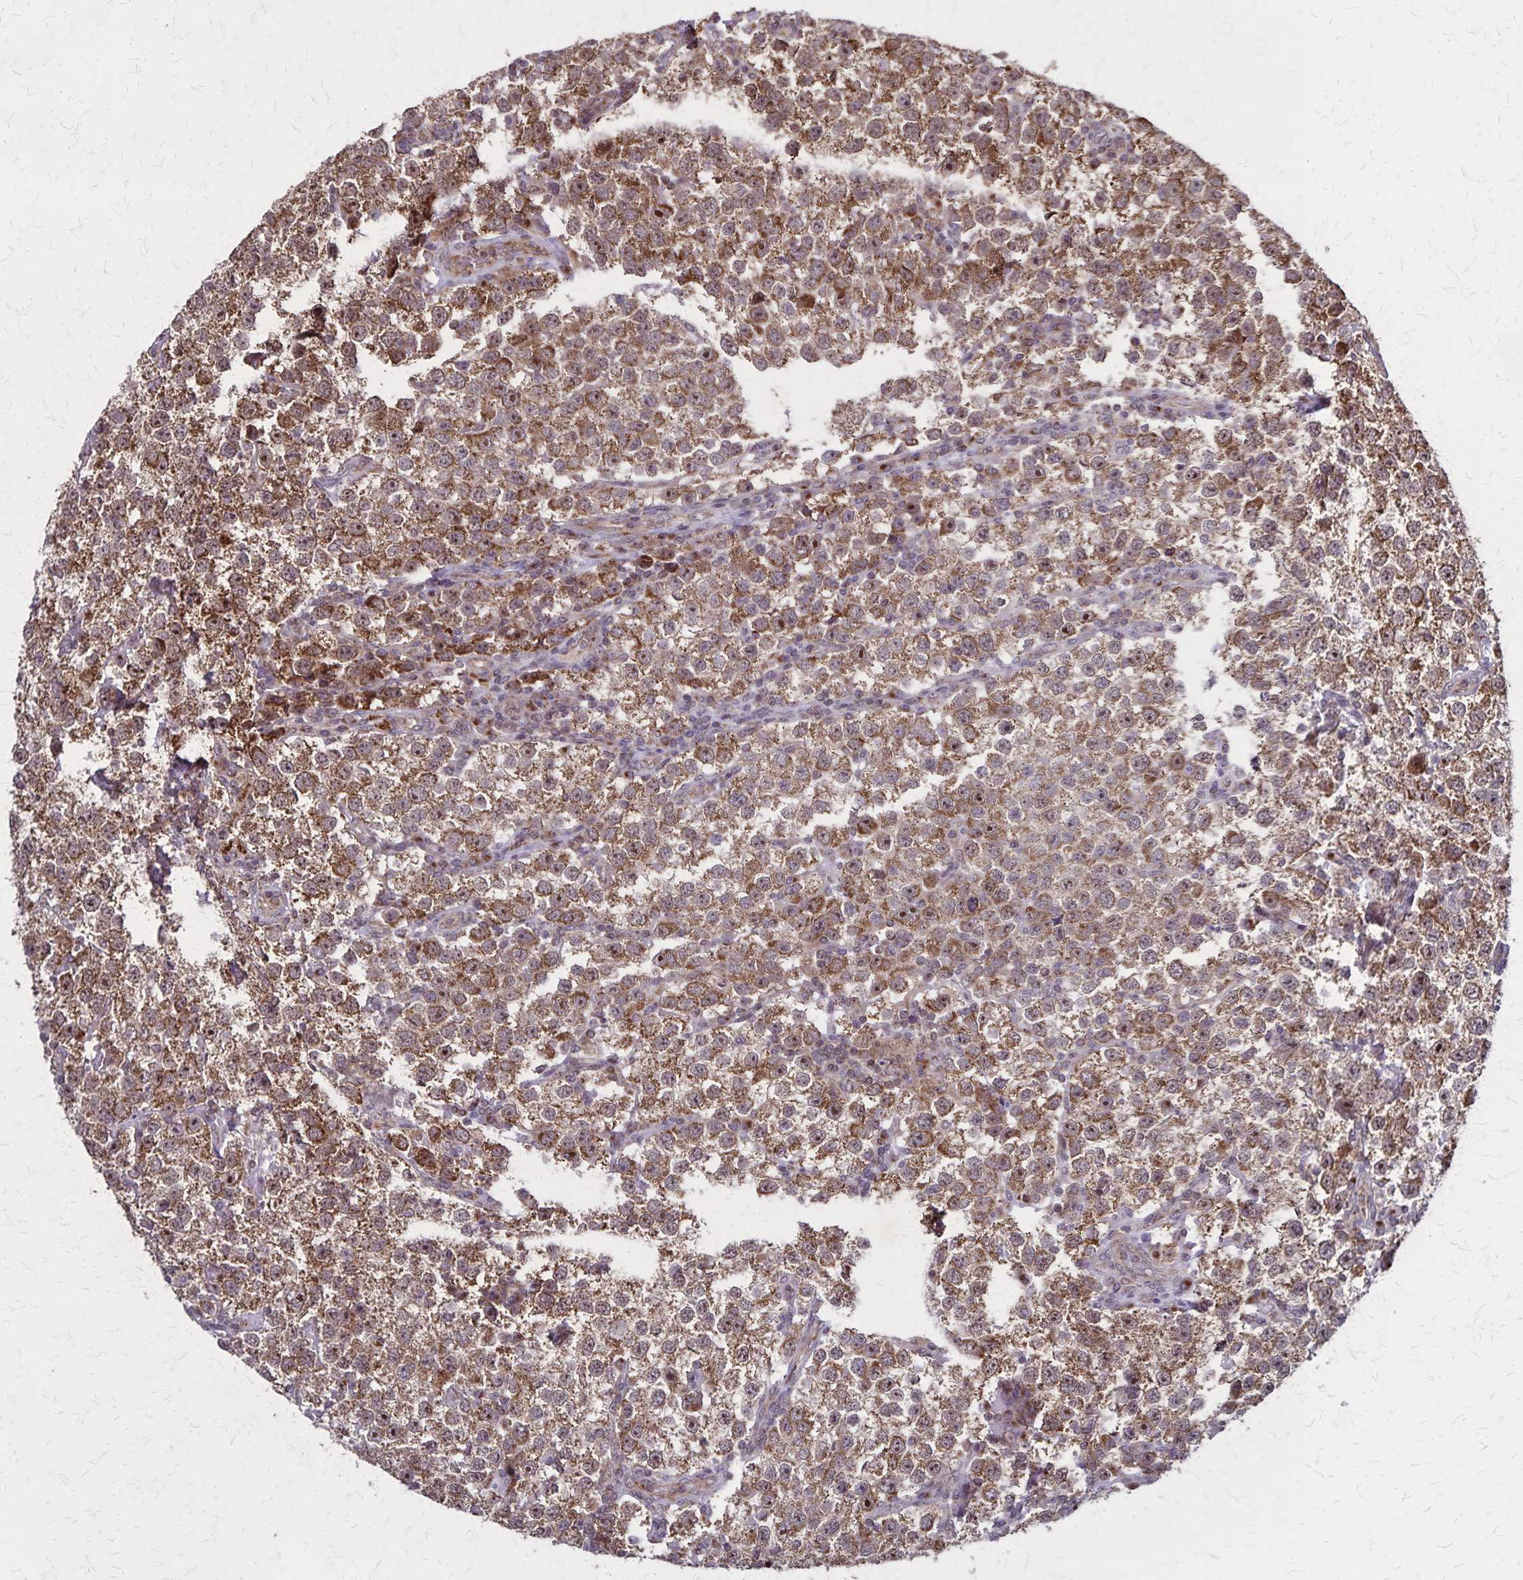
{"staining": {"intensity": "moderate", "quantity": ">75%", "location": "cytoplasmic/membranous,nuclear"}, "tissue": "testis cancer", "cell_type": "Tumor cells", "image_type": "cancer", "snomed": [{"axis": "morphology", "description": "Seminoma, NOS"}, {"axis": "topography", "description": "Testis"}], "caption": "This micrograph shows IHC staining of testis cancer, with medium moderate cytoplasmic/membranous and nuclear expression in about >75% of tumor cells.", "gene": "NFS1", "patient": {"sex": "male", "age": 37}}